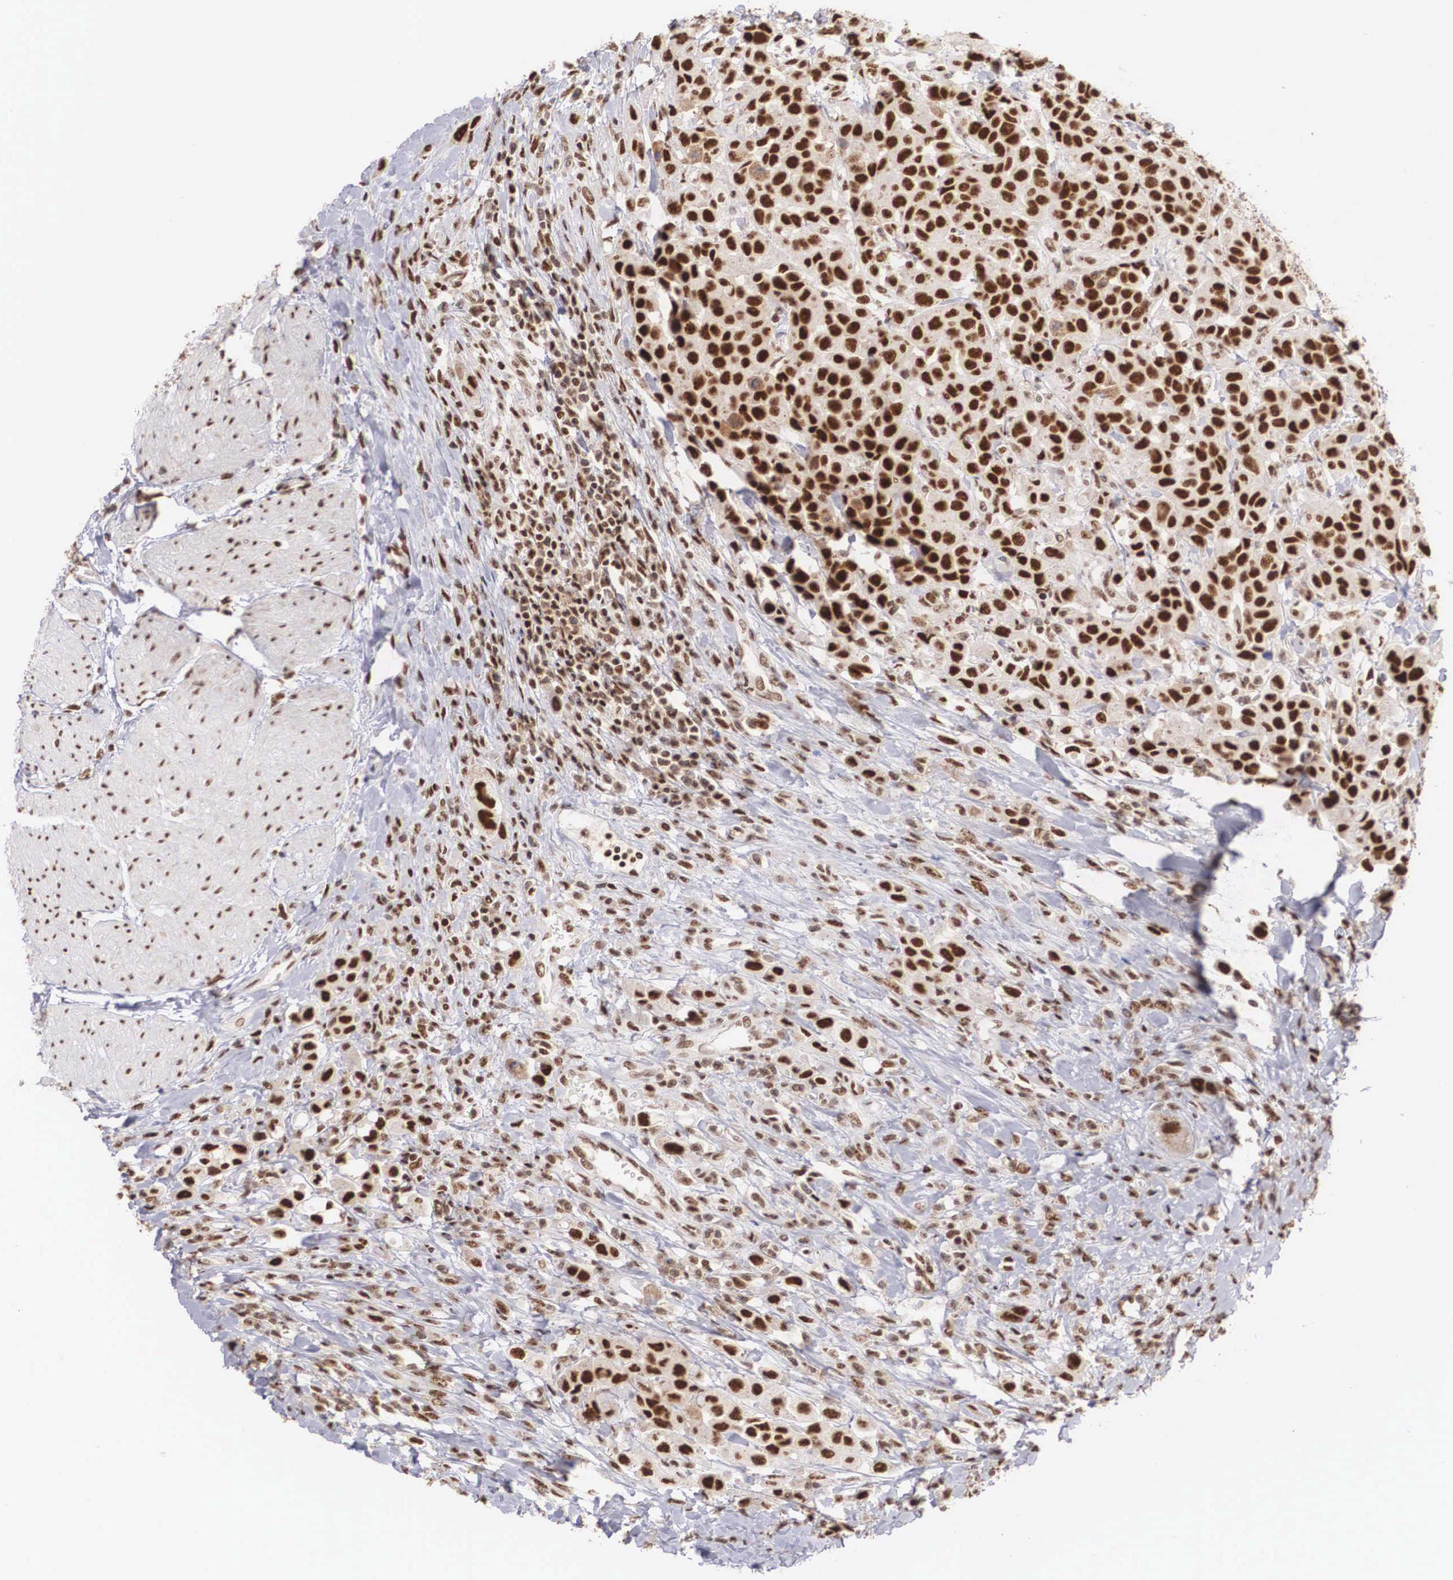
{"staining": {"intensity": "strong", "quantity": ">75%", "location": "nuclear"}, "tissue": "urothelial cancer", "cell_type": "Tumor cells", "image_type": "cancer", "snomed": [{"axis": "morphology", "description": "Urothelial carcinoma, High grade"}, {"axis": "topography", "description": "Urinary bladder"}], "caption": "This image reveals immunohistochemistry (IHC) staining of human urothelial carcinoma (high-grade), with high strong nuclear positivity in approximately >75% of tumor cells.", "gene": "HTATSF1", "patient": {"sex": "male", "age": 50}}